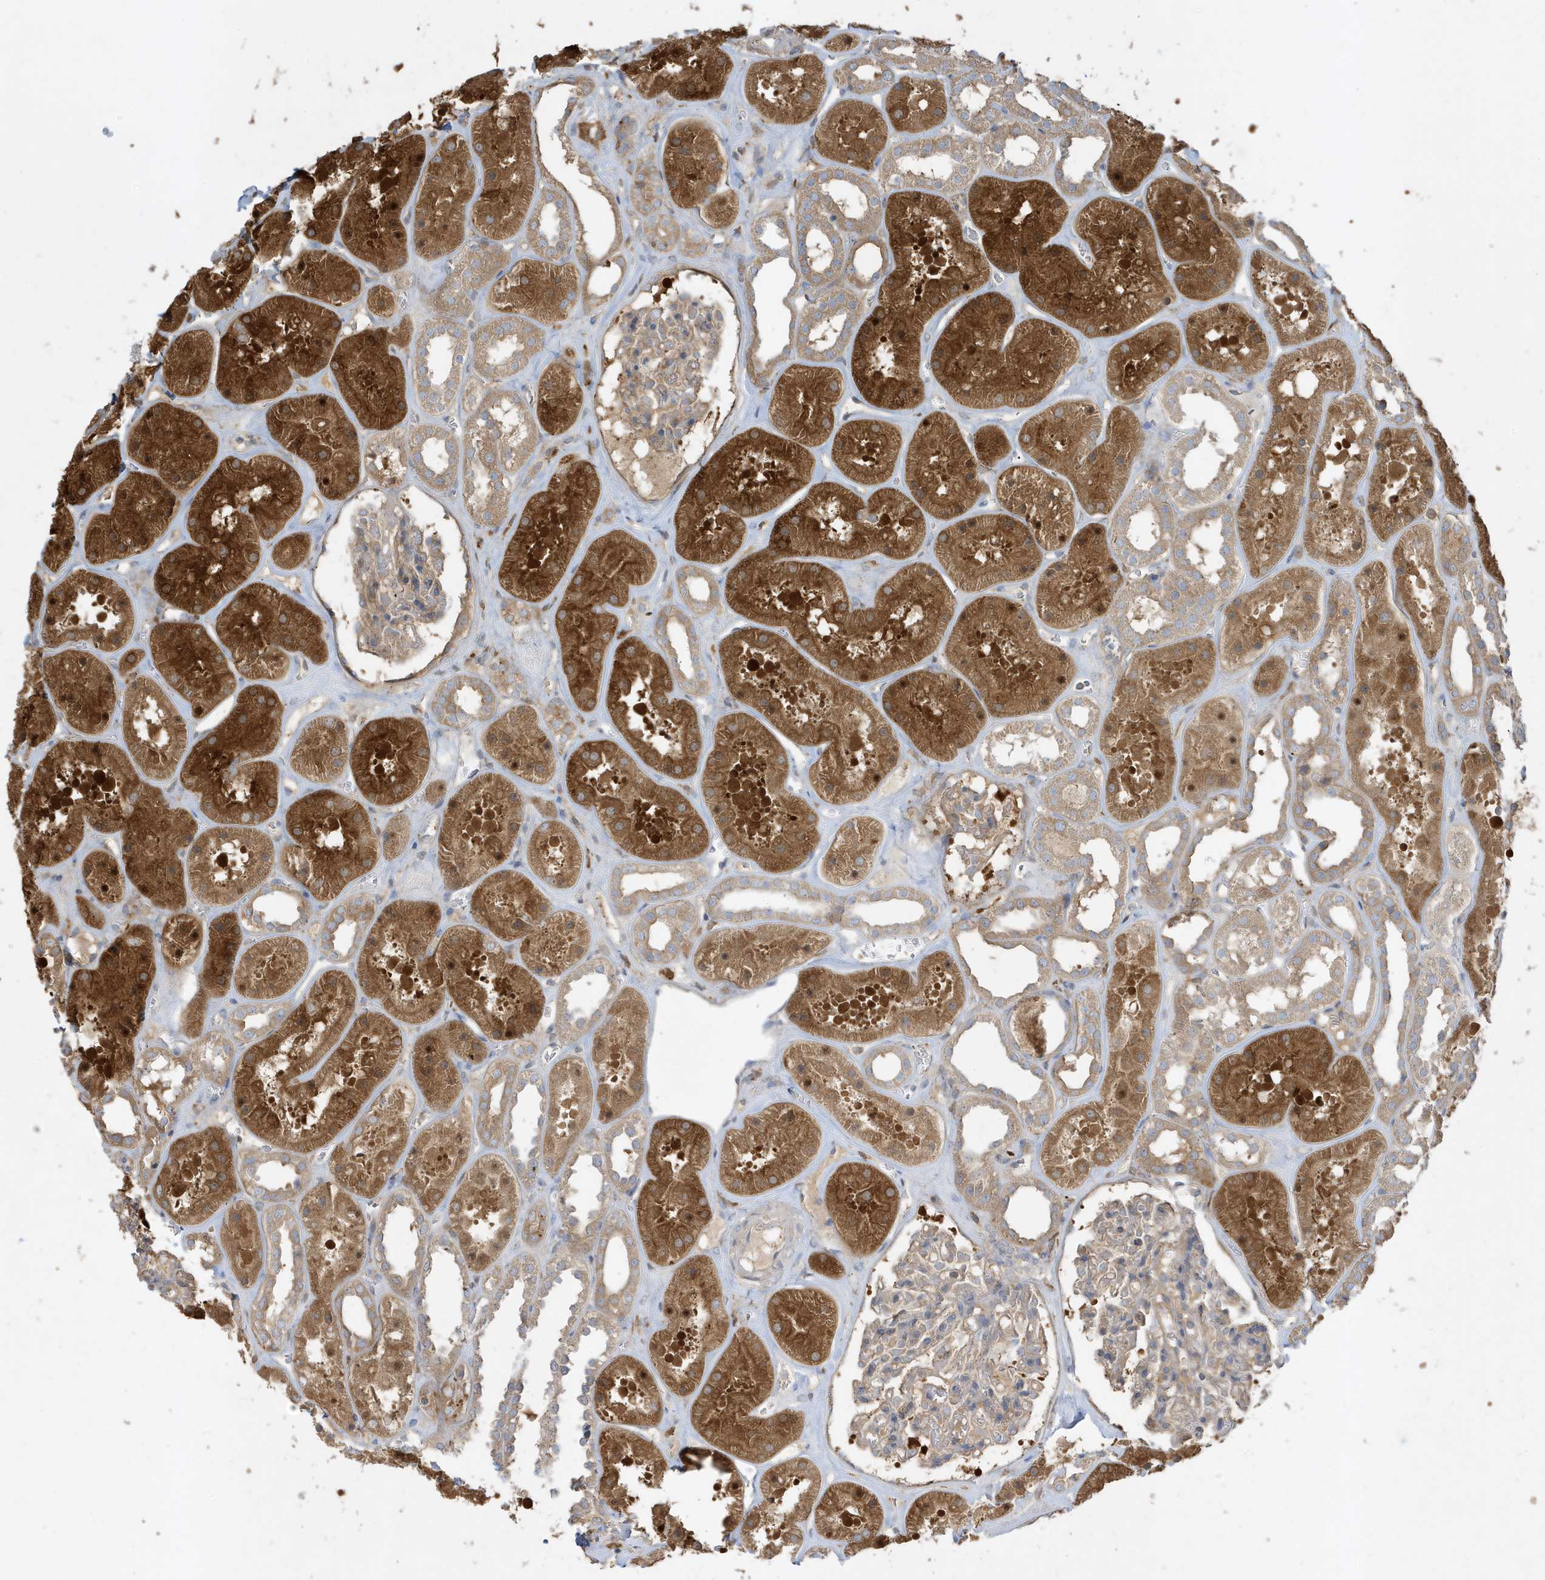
{"staining": {"intensity": "weak", "quantity": "<25%", "location": "cytoplasmic/membranous"}, "tissue": "kidney", "cell_type": "Cells in glomeruli", "image_type": "normal", "snomed": [{"axis": "morphology", "description": "Normal tissue, NOS"}, {"axis": "topography", "description": "Kidney"}], "caption": "This is a photomicrograph of immunohistochemistry staining of normal kidney, which shows no positivity in cells in glomeruli.", "gene": "ABTB1", "patient": {"sex": "female", "age": 41}}